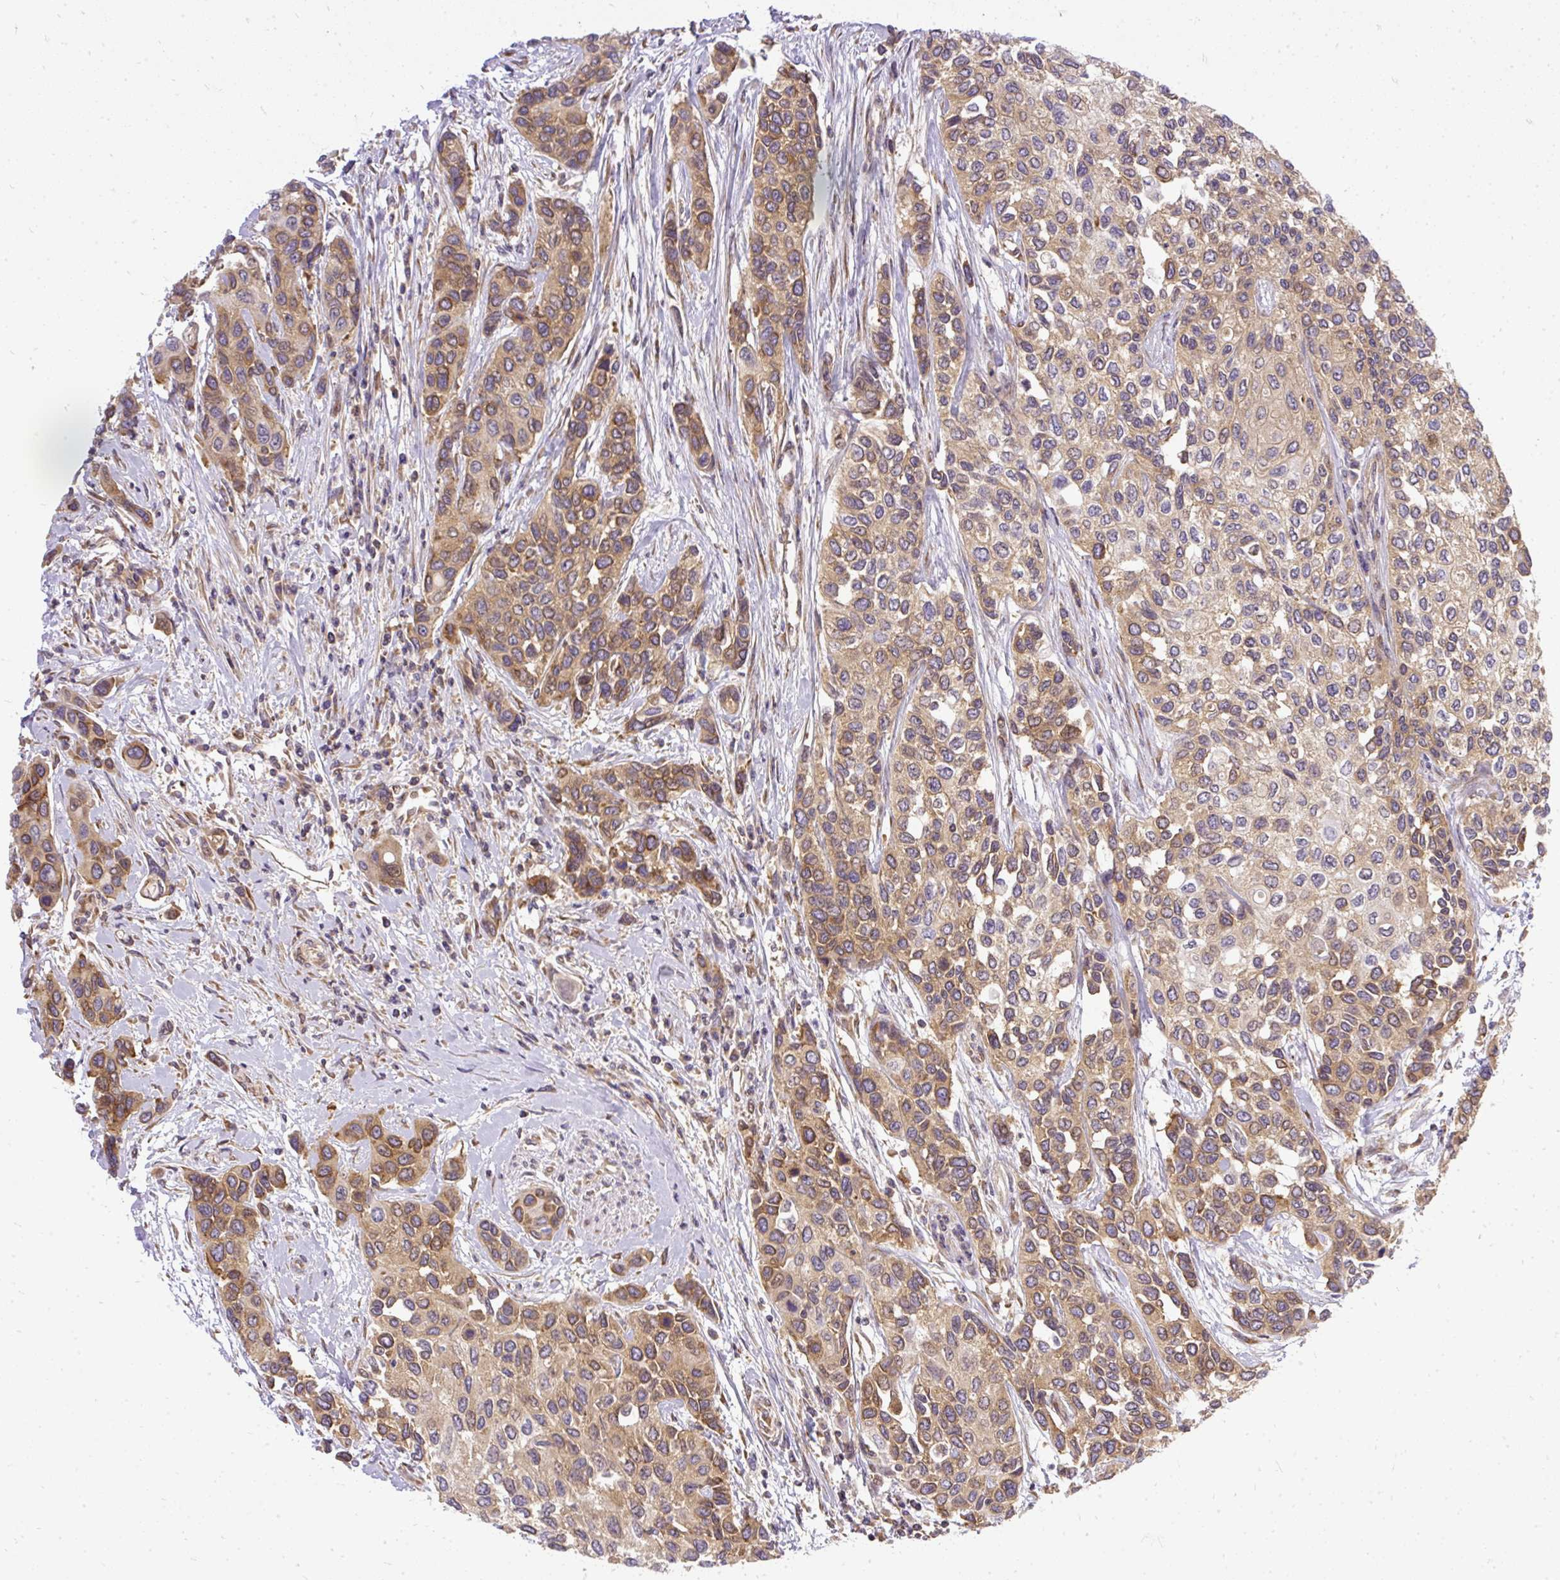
{"staining": {"intensity": "moderate", "quantity": "25%-75%", "location": "cytoplasmic/membranous"}, "tissue": "urothelial cancer", "cell_type": "Tumor cells", "image_type": "cancer", "snomed": [{"axis": "morphology", "description": "Normal tissue, NOS"}, {"axis": "morphology", "description": "Urothelial carcinoma, High grade"}, {"axis": "topography", "description": "Vascular tissue"}, {"axis": "topography", "description": "Urinary bladder"}], "caption": "An immunohistochemistry photomicrograph of neoplastic tissue is shown. Protein staining in brown shows moderate cytoplasmic/membranous positivity in urothelial cancer within tumor cells.", "gene": "TRIM17", "patient": {"sex": "female", "age": 56}}